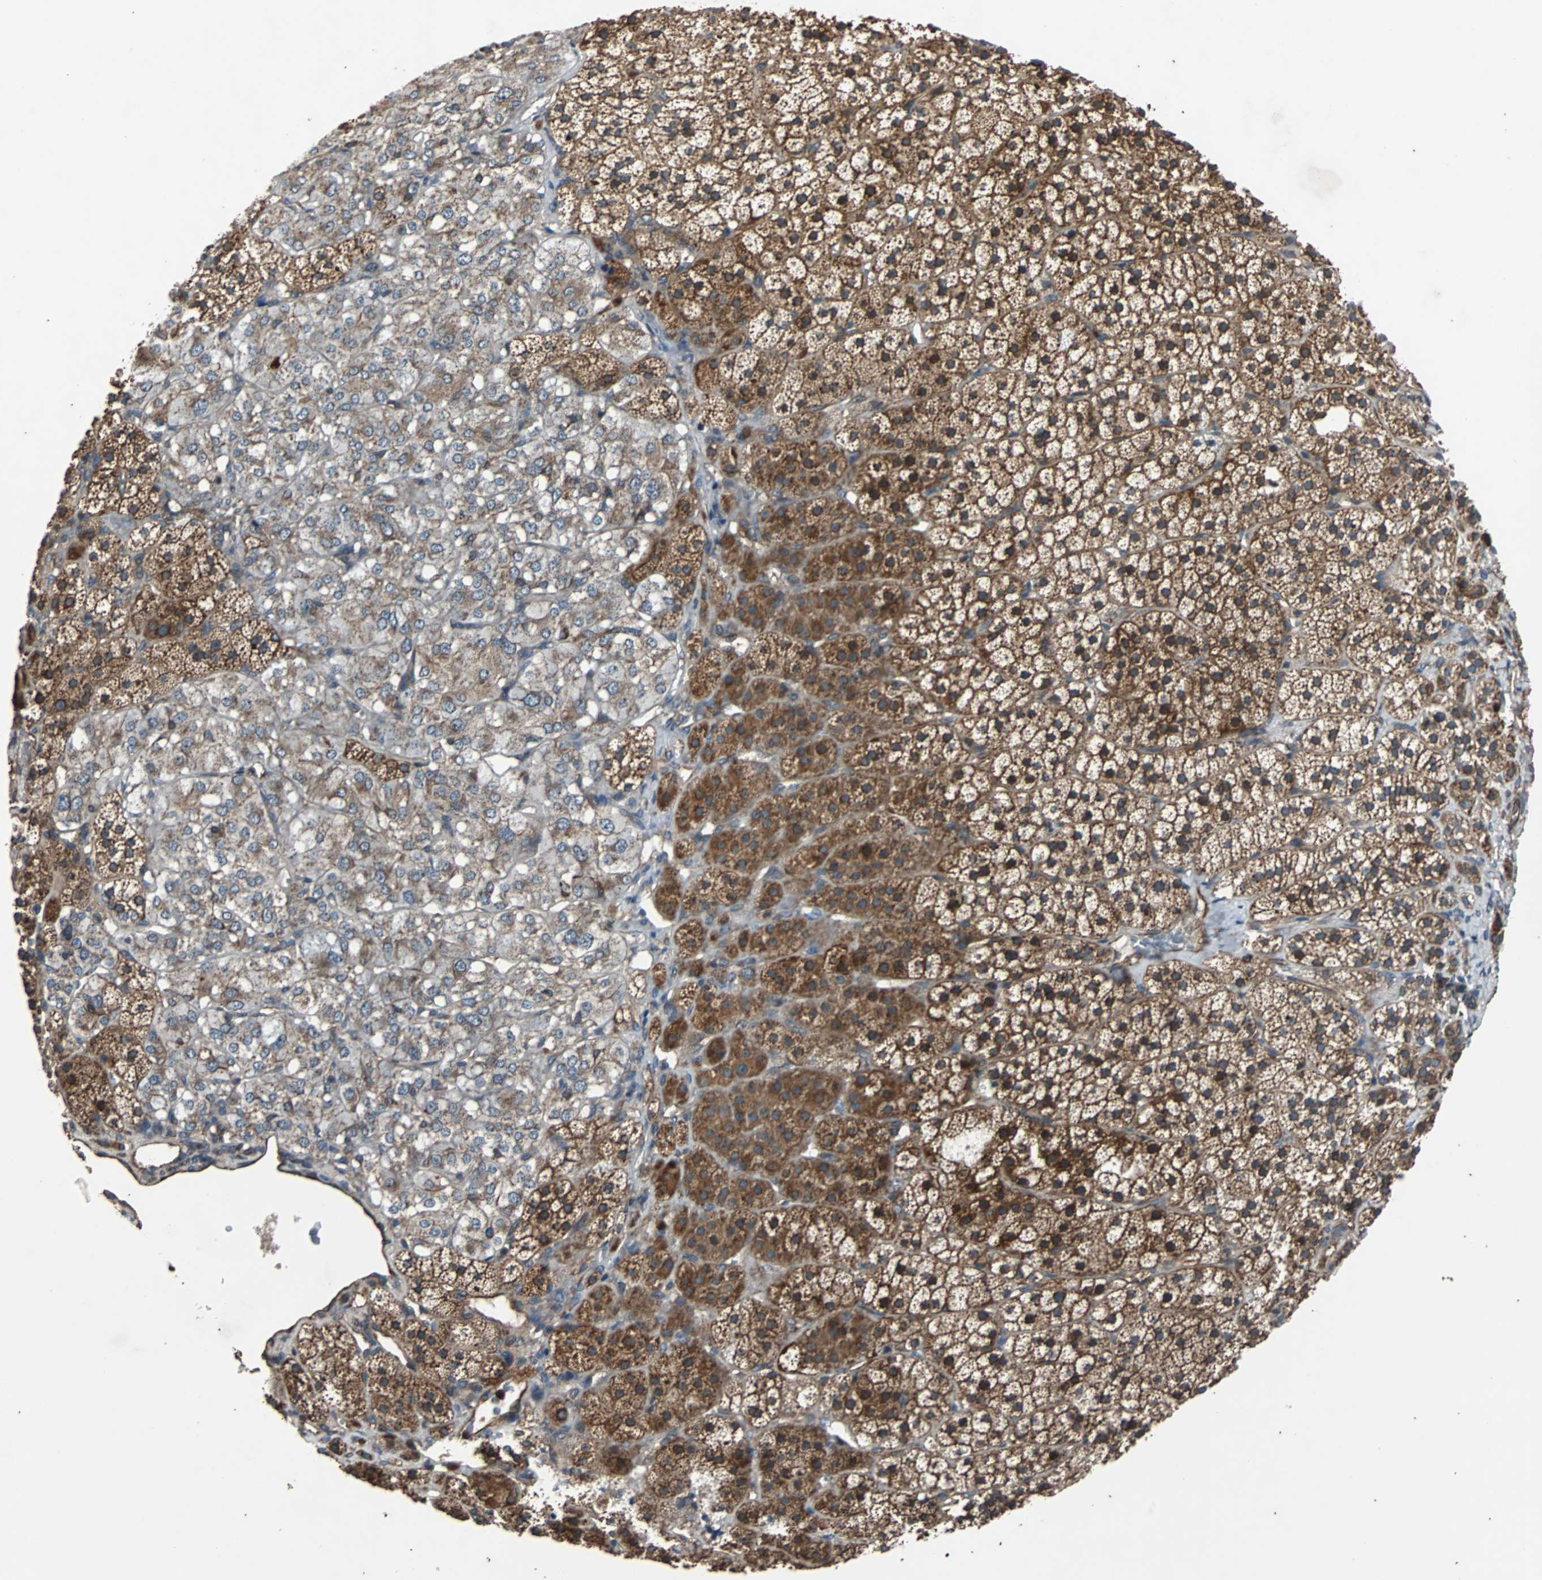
{"staining": {"intensity": "moderate", "quantity": ">75%", "location": "cytoplasmic/membranous"}, "tissue": "adrenal gland", "cell_type": "Glandular cells", "image_type": "normal", "snomed": [{"axis": "morphology", "description": "Normal tissue, NOS"}, {"axis": "topography", "description": "Adrenal gland"}], "caption": "Immunohistochemistry of unremarkable human adrenal gland exhibits medium levels of moderate cytoplasmic/membranous positivity in approximately >75% of glandular cells.", "gene": "ACTR3", "patient": {"sex": "female", "age": 44}}